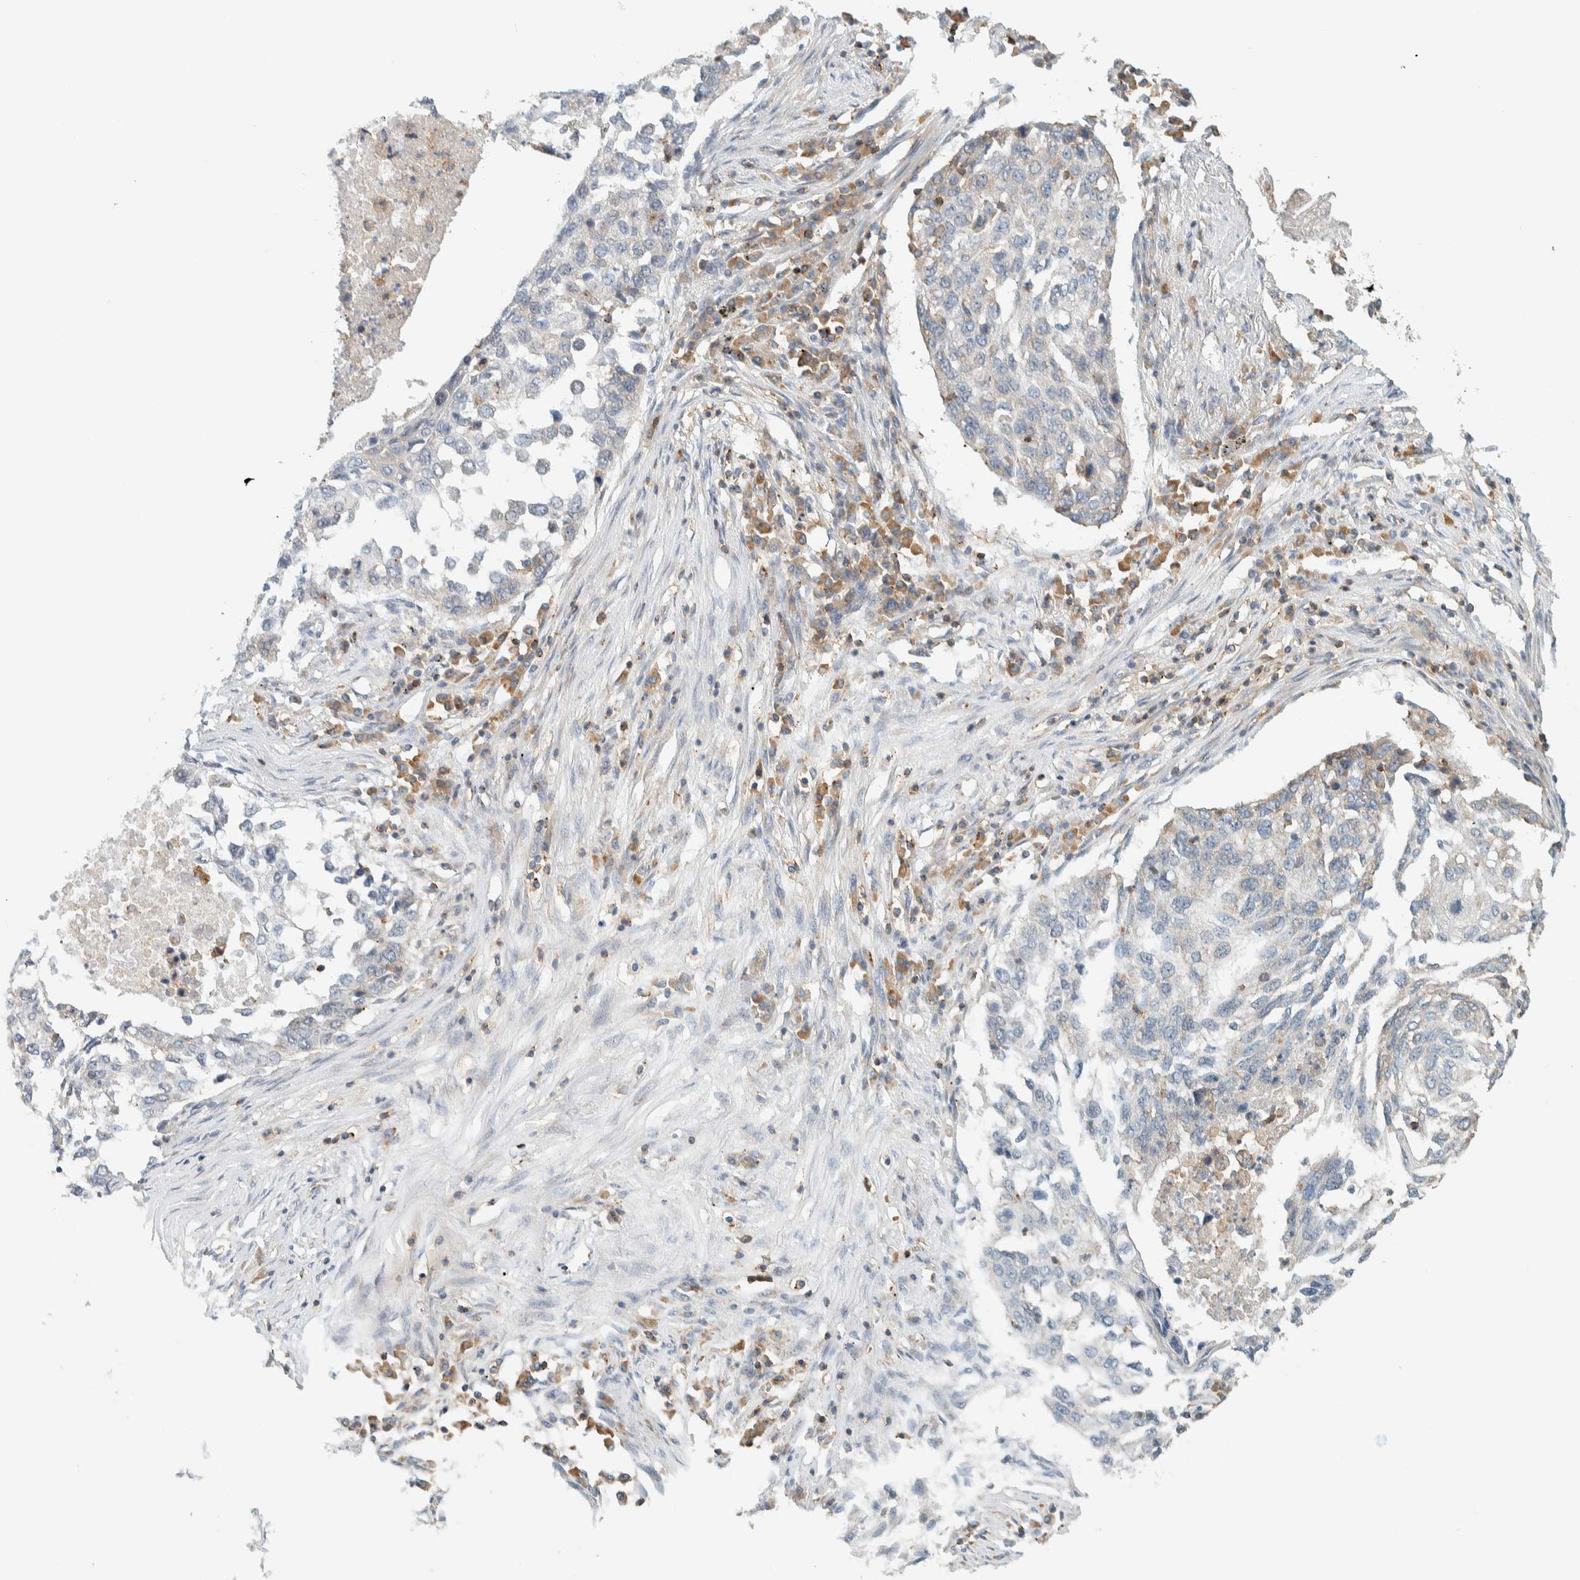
{"staining": {"intensity": "negative", "quantity": "none", "location": "none"}, "tissue": "lung cancer", "cell_type": "Tumor cells", "image_type": "cancer", "snomed": [{"axis": "morphology", "description": "Squamous cell carcinoma, NOS"}, {"axis": "topography", "description": "Lung"}], "caption": "Tumor cells show no significant positivity in squamous cell carcinoma (lung).", "gene": "CCDC57", "patient": {"sex": "female", "age": 63}}